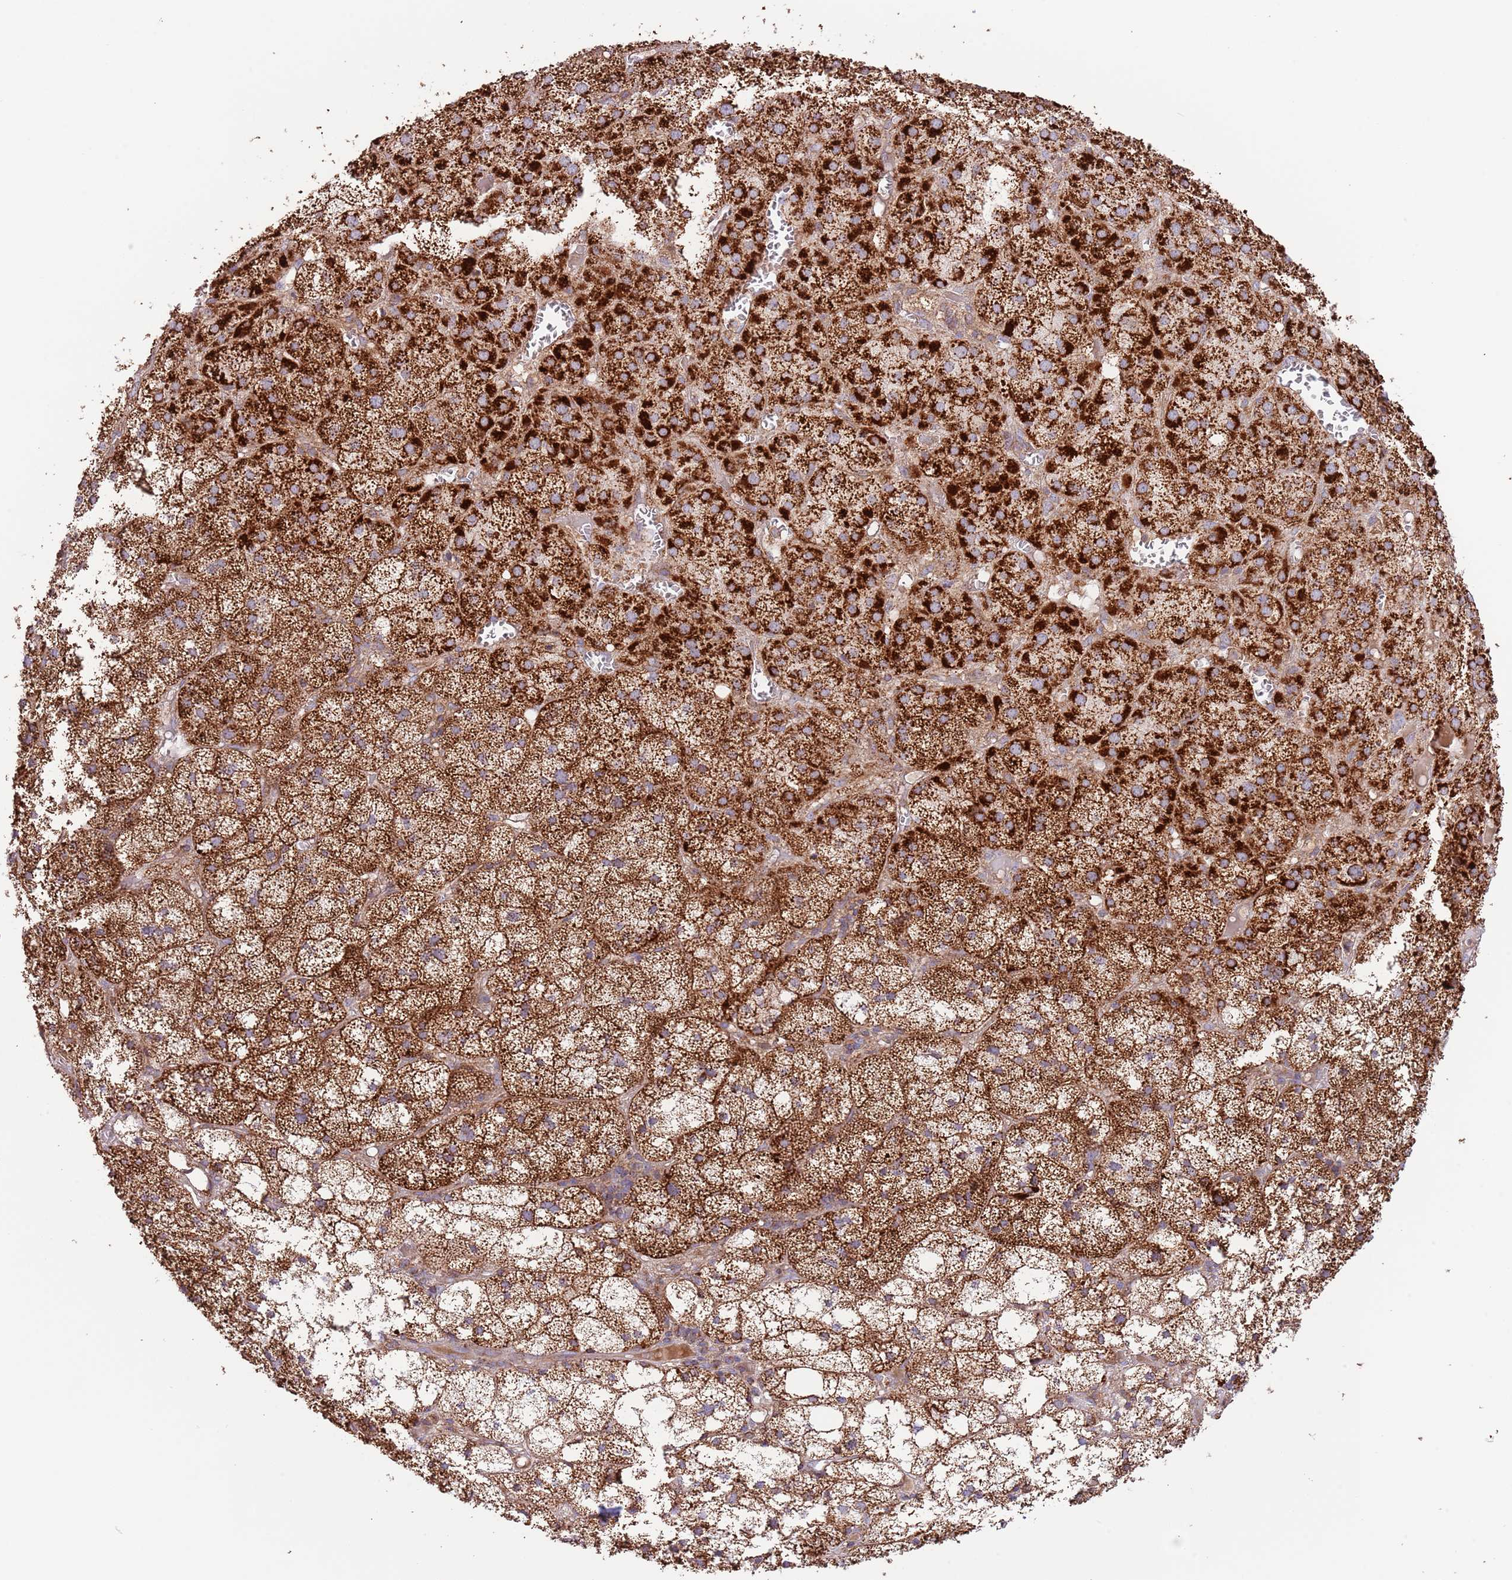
{"staining": {"intensity": "strong", "quantity": ">75%", "location": "cytoplasmic/membranous"}, "tissue": "adrenal gland", "cell_type": "Glandular cells", "image_type": "normal", "snomed": [{"axis": "morphology", "description": "Normal tissue, NOS"}, {"axis": "topography", "description": "Adrenal gland"}], "caption": "An immunohistochemistry photomicrograph of unremarkable tissue is shown. Protein staining in brown shows strong cytoplasmic/membranous positivity in adrenal gland within glandular cells.", "gene": "DNAJA3", "patient": {"sex": "female", "age": 61}}